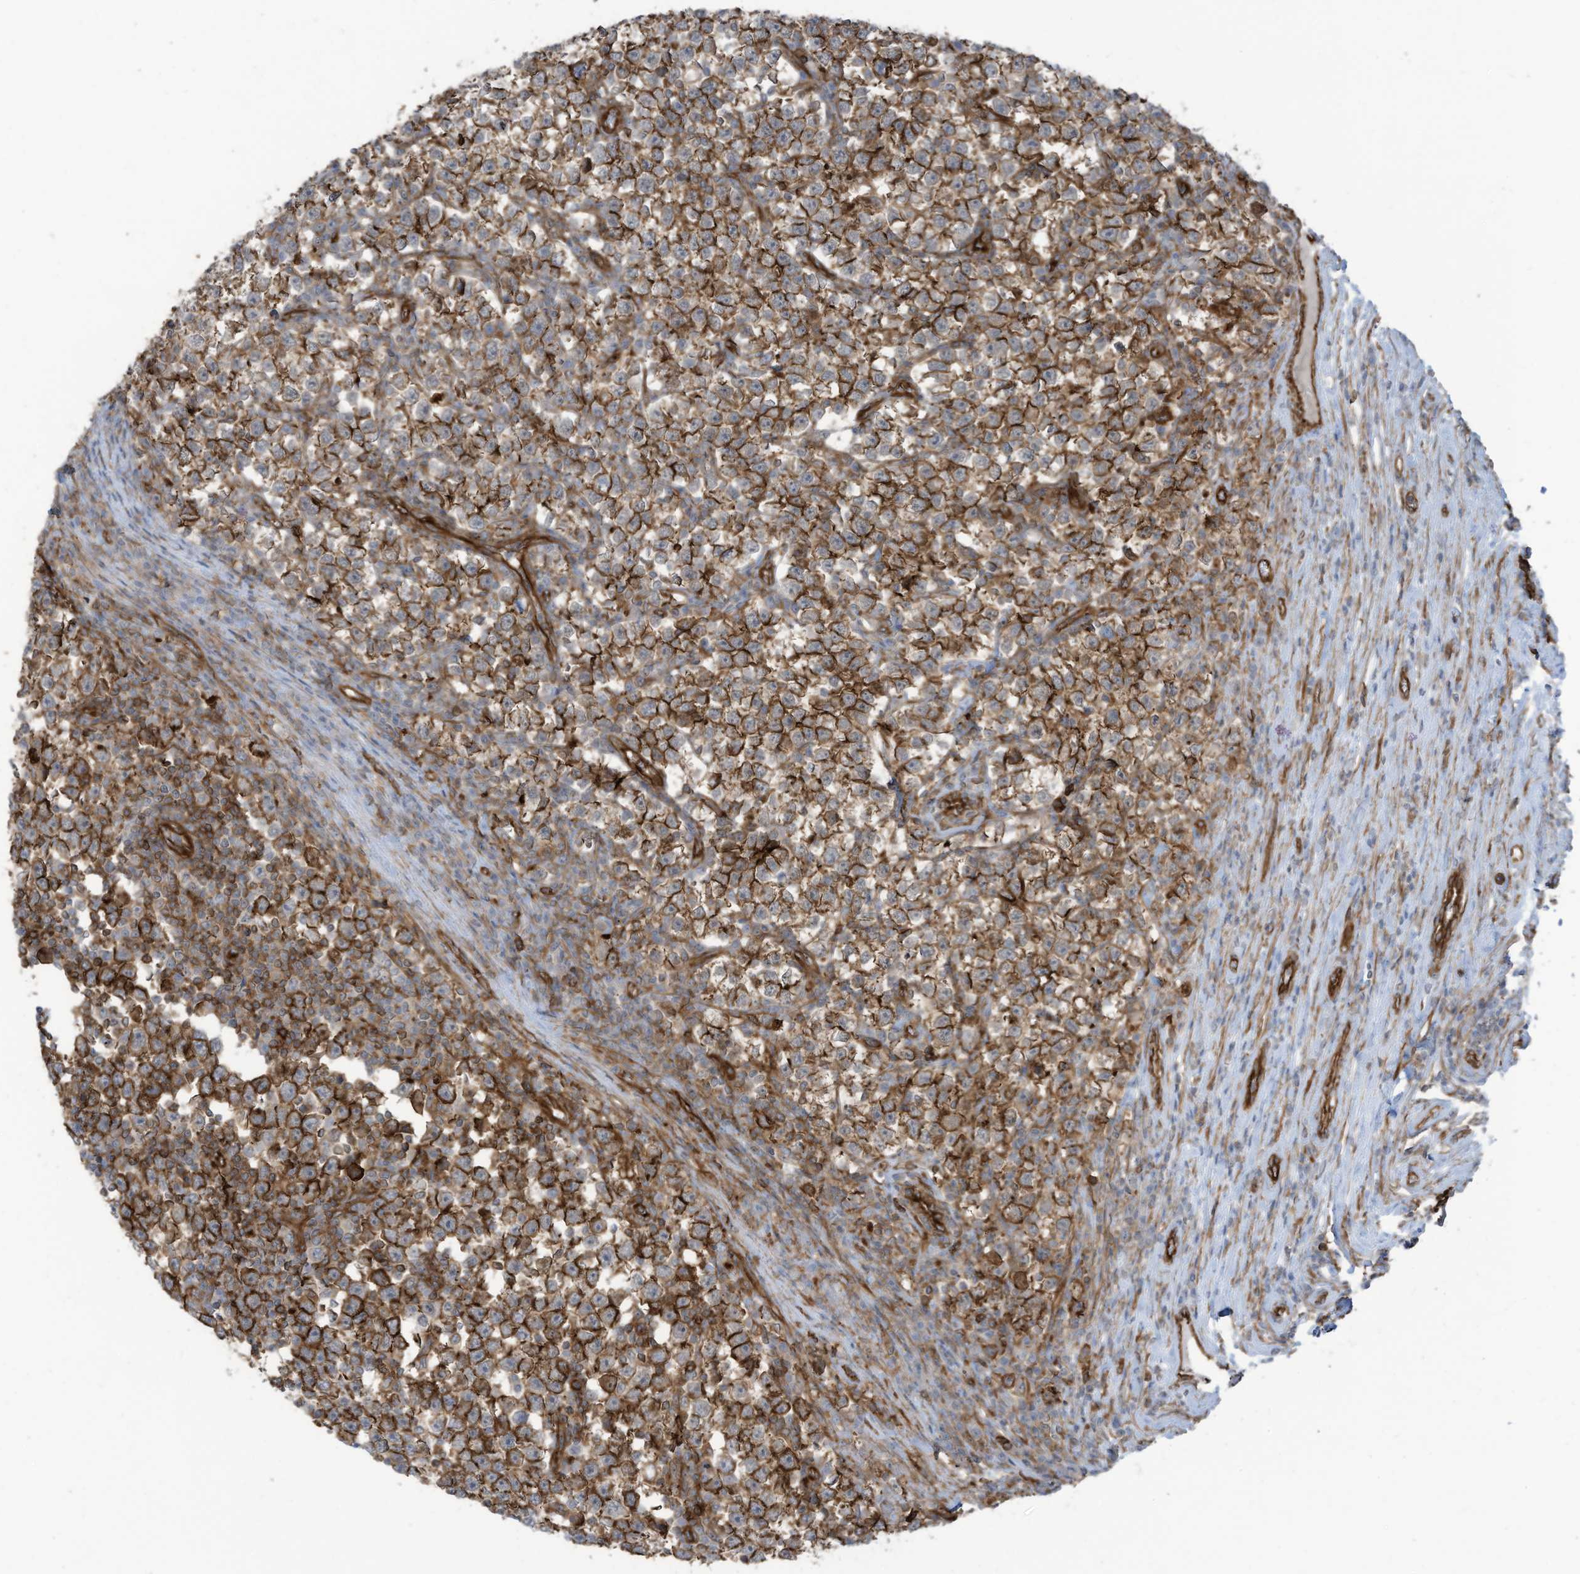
{"staining": {"intensity": "moderate", "quantity": ">75%", "location": "cytoplasmic/membranous"}, "tissue": "testis cancer", "cell_type": "Tumor cells", "image_type": "cancer", "snomed": [{"axis": "morphology", "description": "Normal tissue, NOS"}, {"axis": "morphology", "description": "Seminoma, NOS"}, {"axis": "topography", "description": "Testis"}], "caption": "Human testis seminoma stained with a brown dye shows moderate cytoplasmic/membranous positive staining in approximately >75% of tumor cells.", "gene": "SLC9A2", "patient": {"sex": "male", "age": 43}}